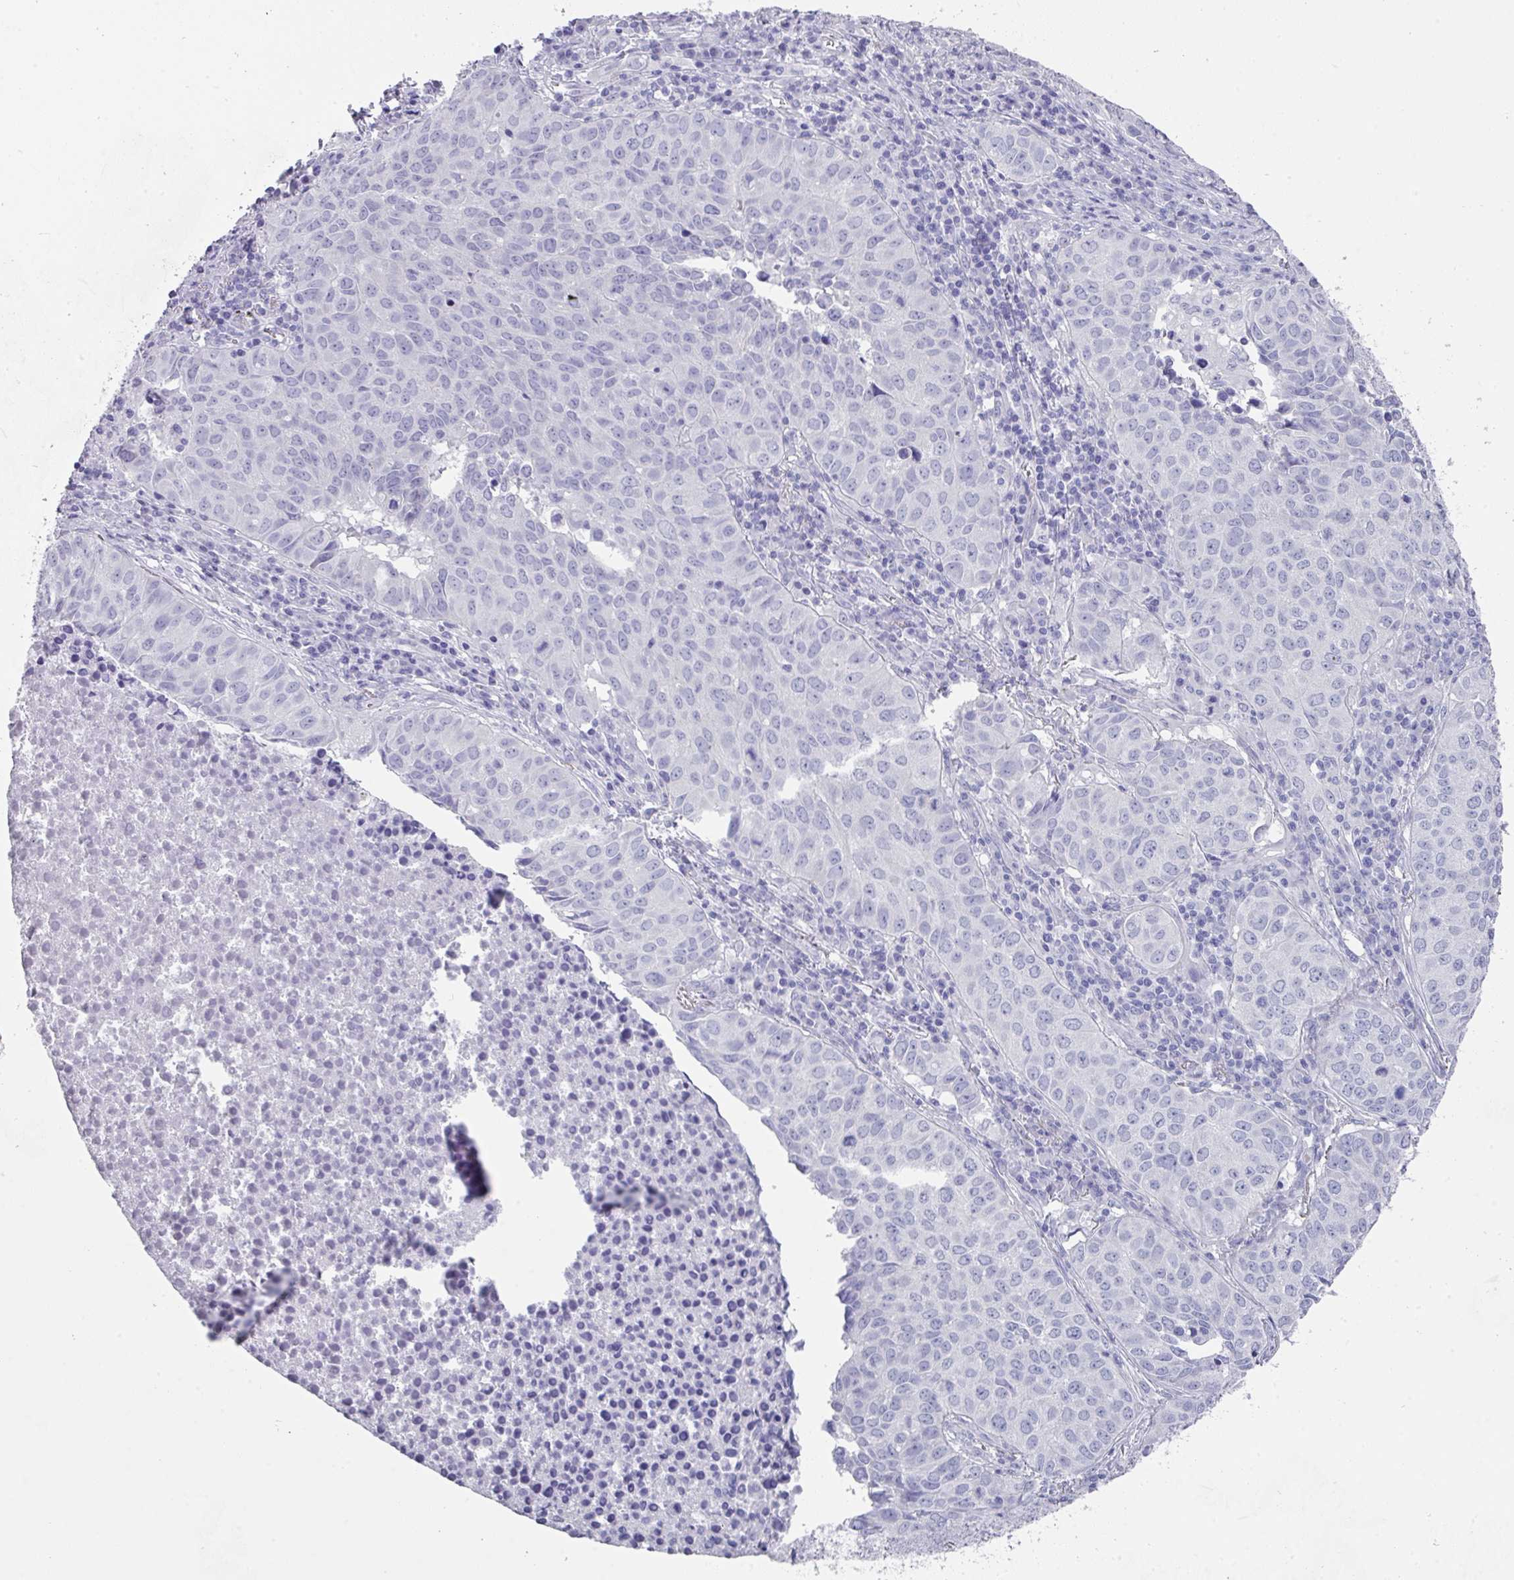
{"staining": {"intensity": "negative", "quantity": "none", "location": "none"}, "tissue": "lung cancer", "cell_type": "Tumor cells", "image_type": "cancer", "snomed": [{"axis": "morphology", "description": "Adenocarcinoma, NOS"}, {"axis": "topography", "description": "Lung"}], "caption": "This is an immunohistochemistry photomicrograph of lung cancer (adenocarcinoma). There is no staining in tumor cells.", "gene": "PEX10", "patient": {"sex": "female", "age": 50}}